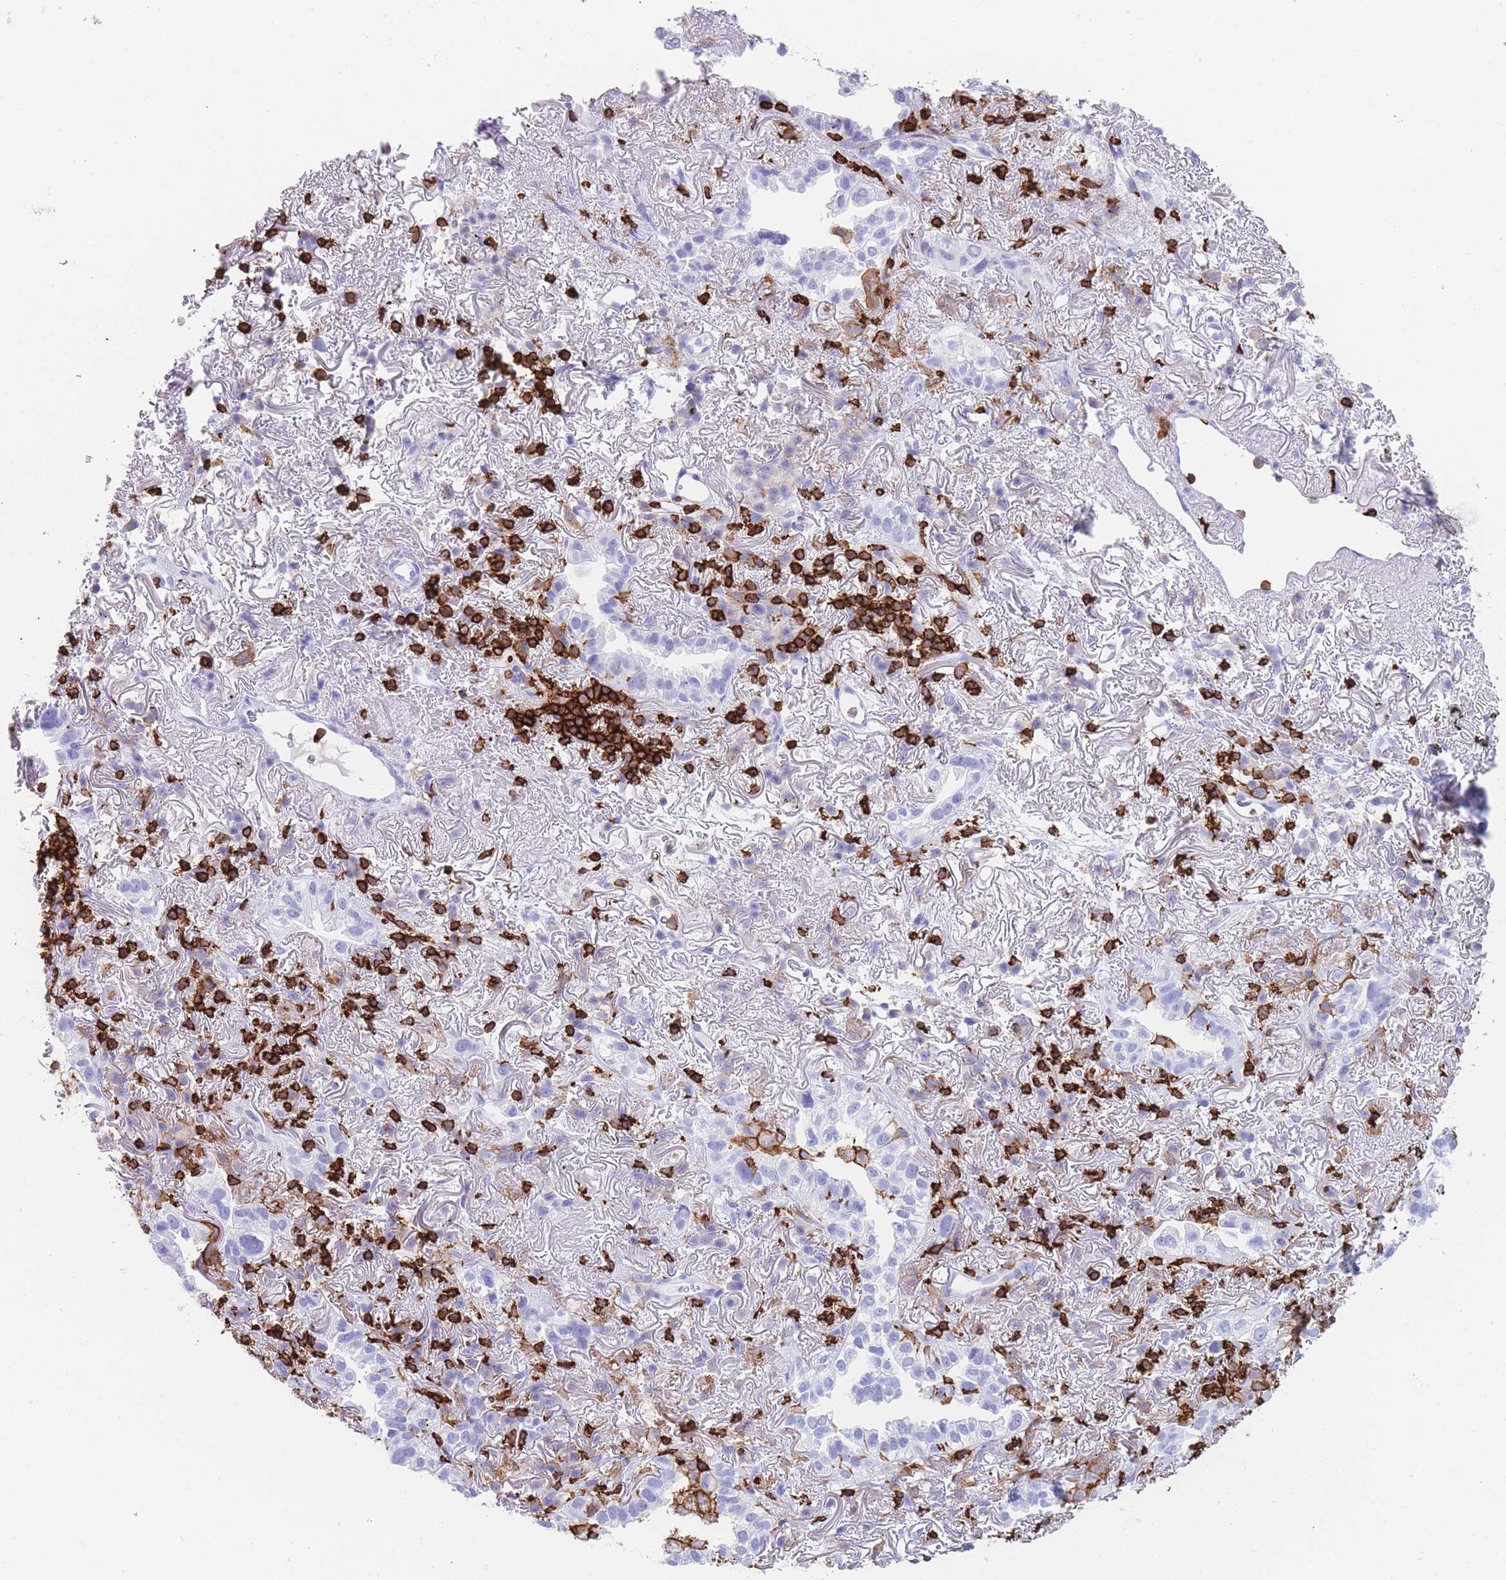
{"staining": {"intensity": "negative", "quantity": "none", "location": "none"}, "tissue": "lung cancer", "cell_type": "Tumor cells", "image_type": "cancer", "snomed": [{"axis": "morphology", "description": "Adenocarcinoma, NOS"}, {"axis": "topography", "description": "Lung"}], "caption": "Immunohistochemical staining of human lung adenocarcinoma reveals no significant staining in tumor cells. (Immunohistochemistry, brightfield microscopy, high magnification).", "gene": "CORO1A", "patient": {"sex": "female", "age": 69}}